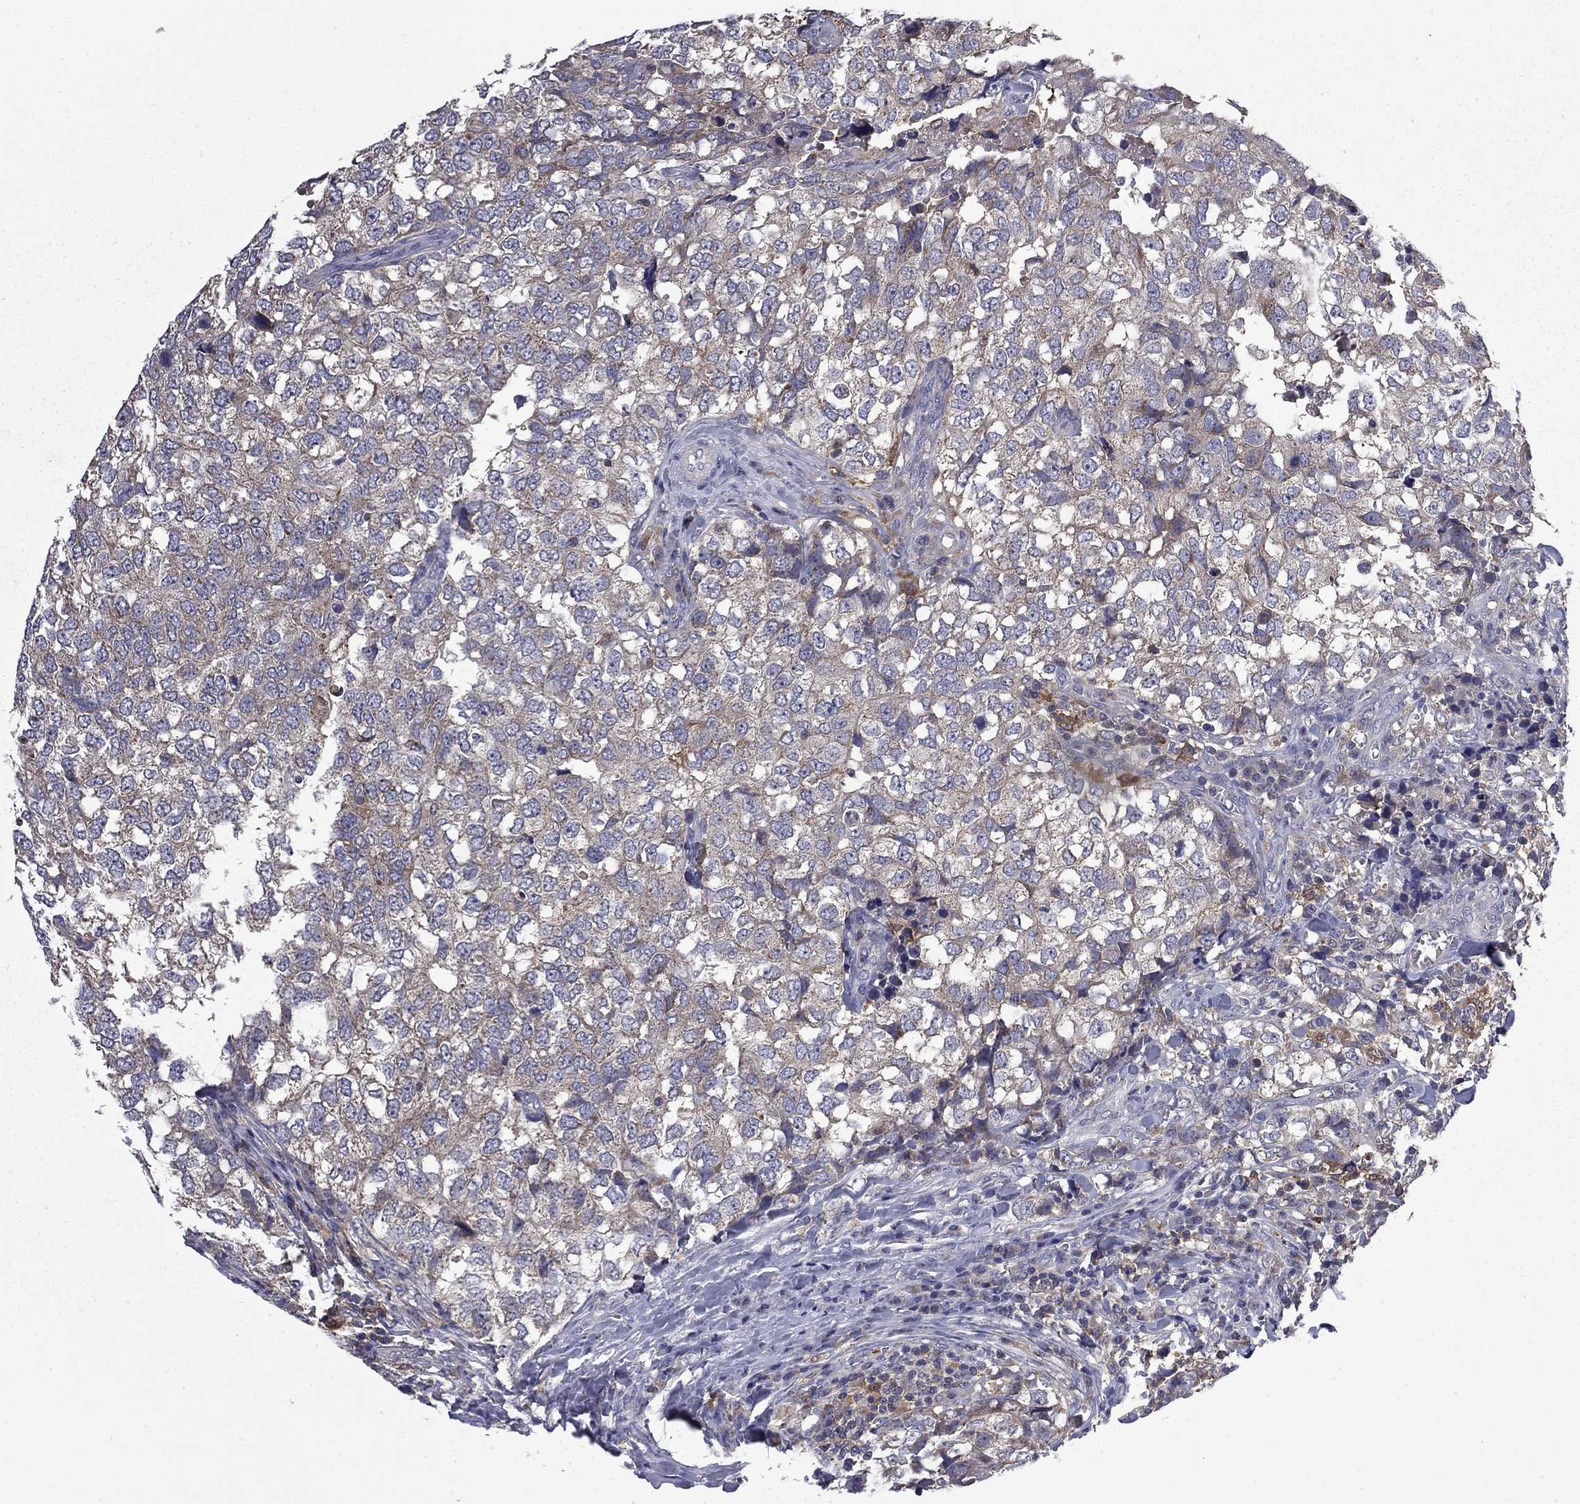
{"staining": {"intensity": "negative", "quantity": "none", "location": "none"}, "tissue": "breast cancer", "cell_type": "Tumor cells", "image_type": "cancer", "snomed": [{"axis": "morphology", "description": "Duct carcinoma"}, {"axis": "topography", "description": "Breast"}], "caption": "Tumor cells show no significant staining in breast cancer.", "gene": "CEACAM7", "patient": {"sex": "female", "age": 30}}